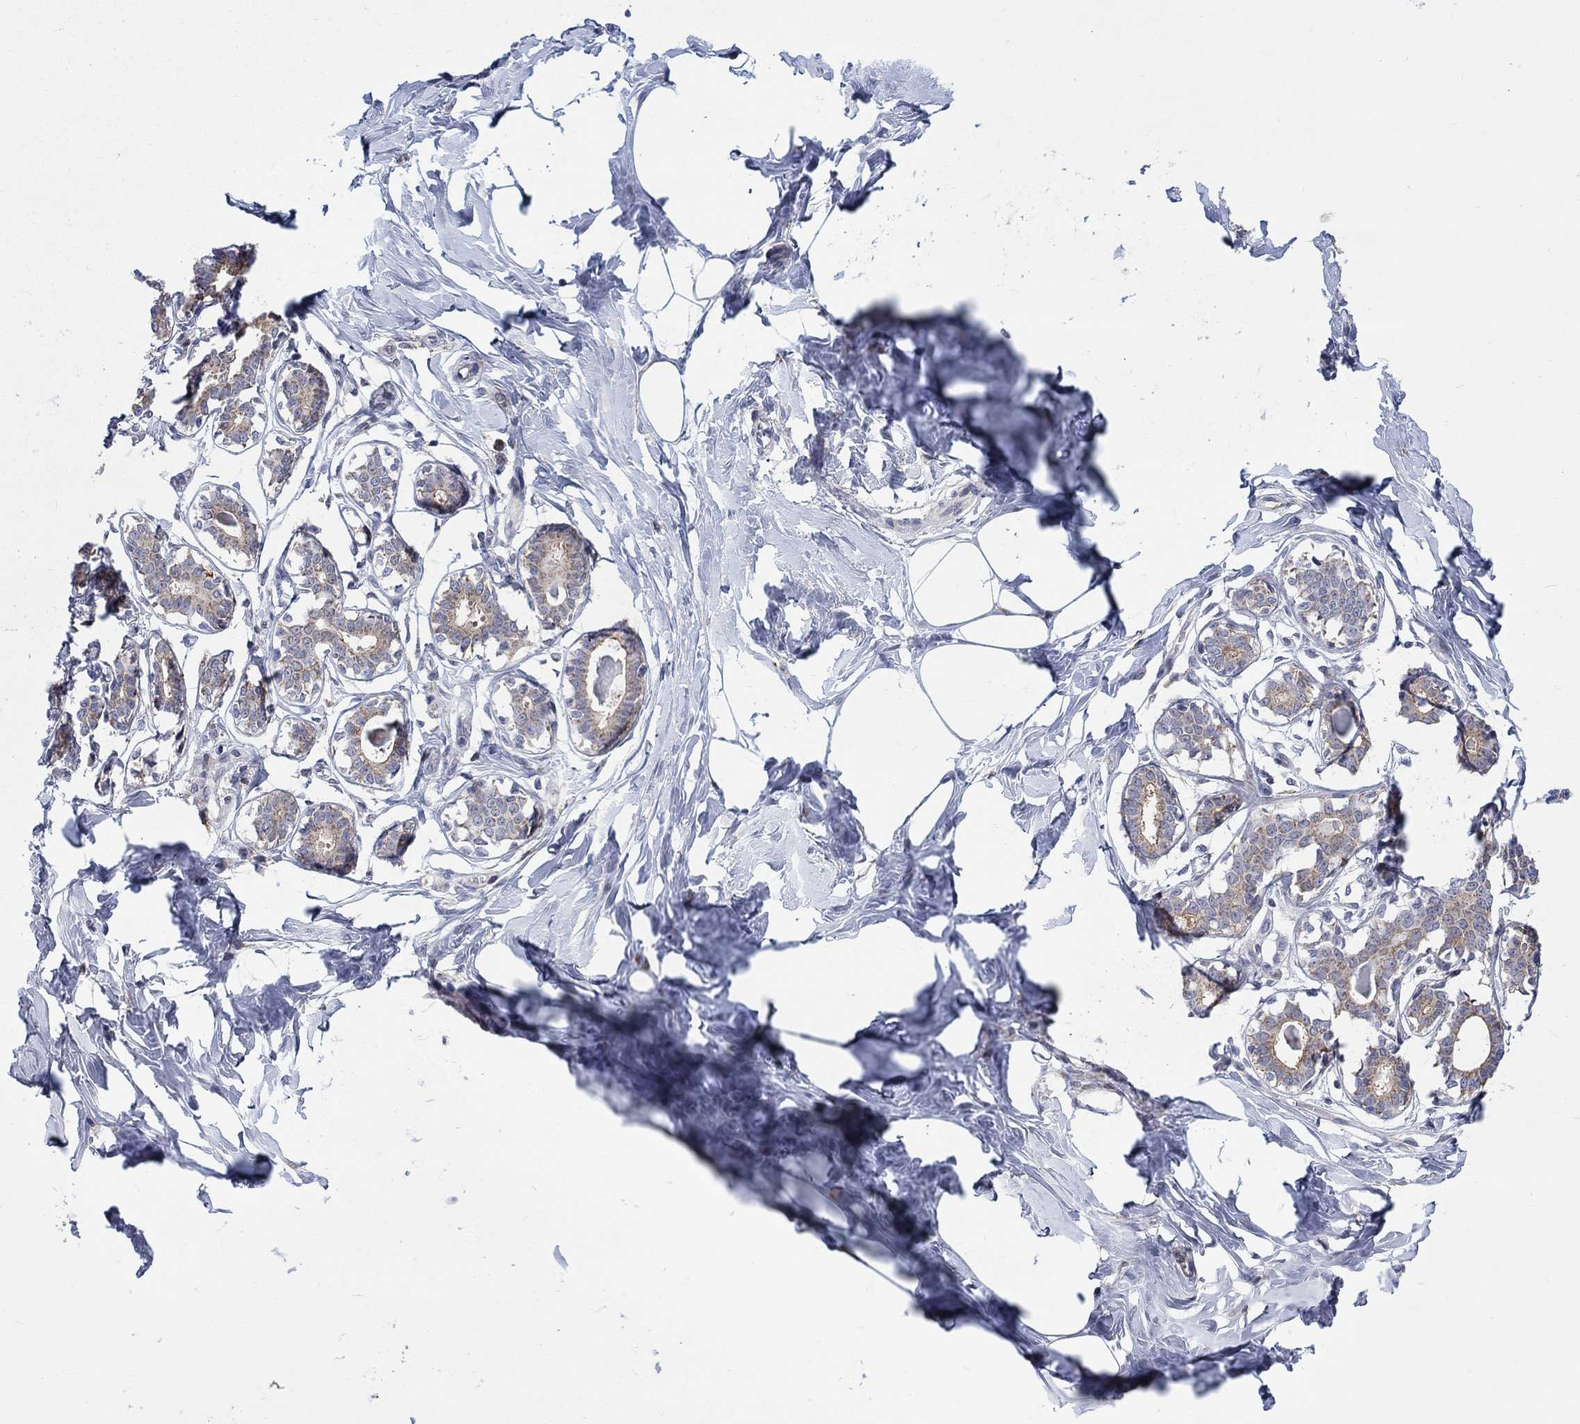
{"staining": {"intensity": "strong", "quantity": "25%-75%", "location": "cytoplasmic/membranous"}, "tissue": "breast", "cell_type": "Glandular cells", "image_type": "normal", "snomed": [{"axis": "morphology", "description": "Normal tissue, NOS"}, {"axis": "morphology", "description": "Lobular carcinoma, in situ"}, {"axis": "topography", "description": "Breast"}], "caption": "Glandular cells reveal strong cytoplasmic/membranous positivity in about 25%-75% of cells in benign breast. The protein is shown in brown color, while the nuclei are stained blue.", "gene": "SLC35F2", "patient": {"sex": "female", "age": 35}}